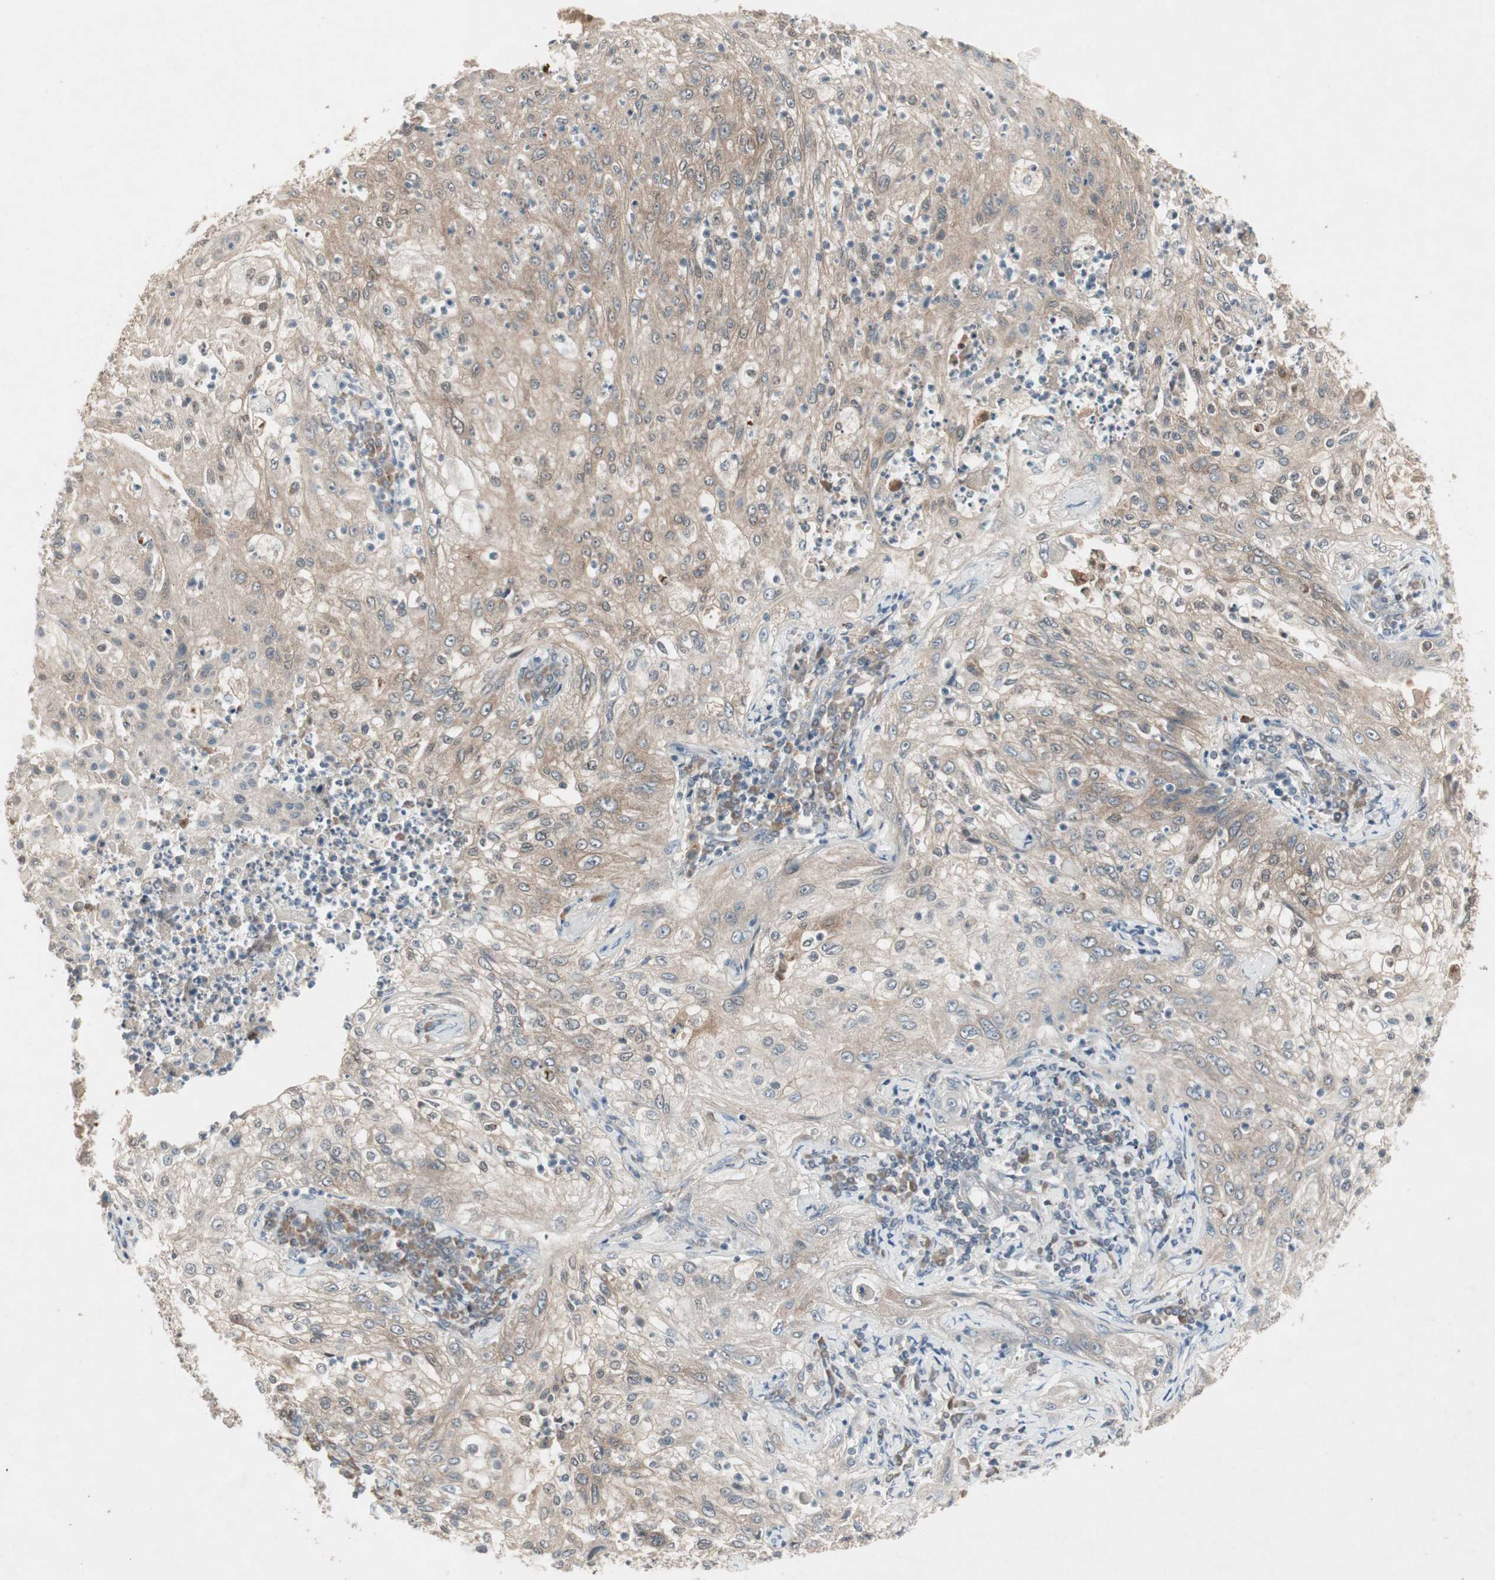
{"staining": {"intensity": "weak", "quantity": "25%-75%", "location": "cytoplasmic/membranous"}, "tissue": "lung cancer", "cell_type": "Tumor cells", "image_type": "cancer", "snomed": [{"axis": "morphology", "description": "Inflammation, NOS"}, {"axis": "morphology", "description": "Squamous cell carcinoma, NOS"}, {"axis": "topography", "description": "Lymph node"}, {"axis": "topography", "description": "Soft tissue"}, {"axis": "topography", "description": "Lung"}], "caption": "Immunohistochemistry (IHC) photomicrograph of human lung cancer stained for a protein (brown), which demonstrates low levels of weak cytoplasmic/membranous positivity in approximately 25%-75% of tumor cells.", "gene": "JMJD7-PLA2G4B", "patient": {"sex": "male", "age": 66}}